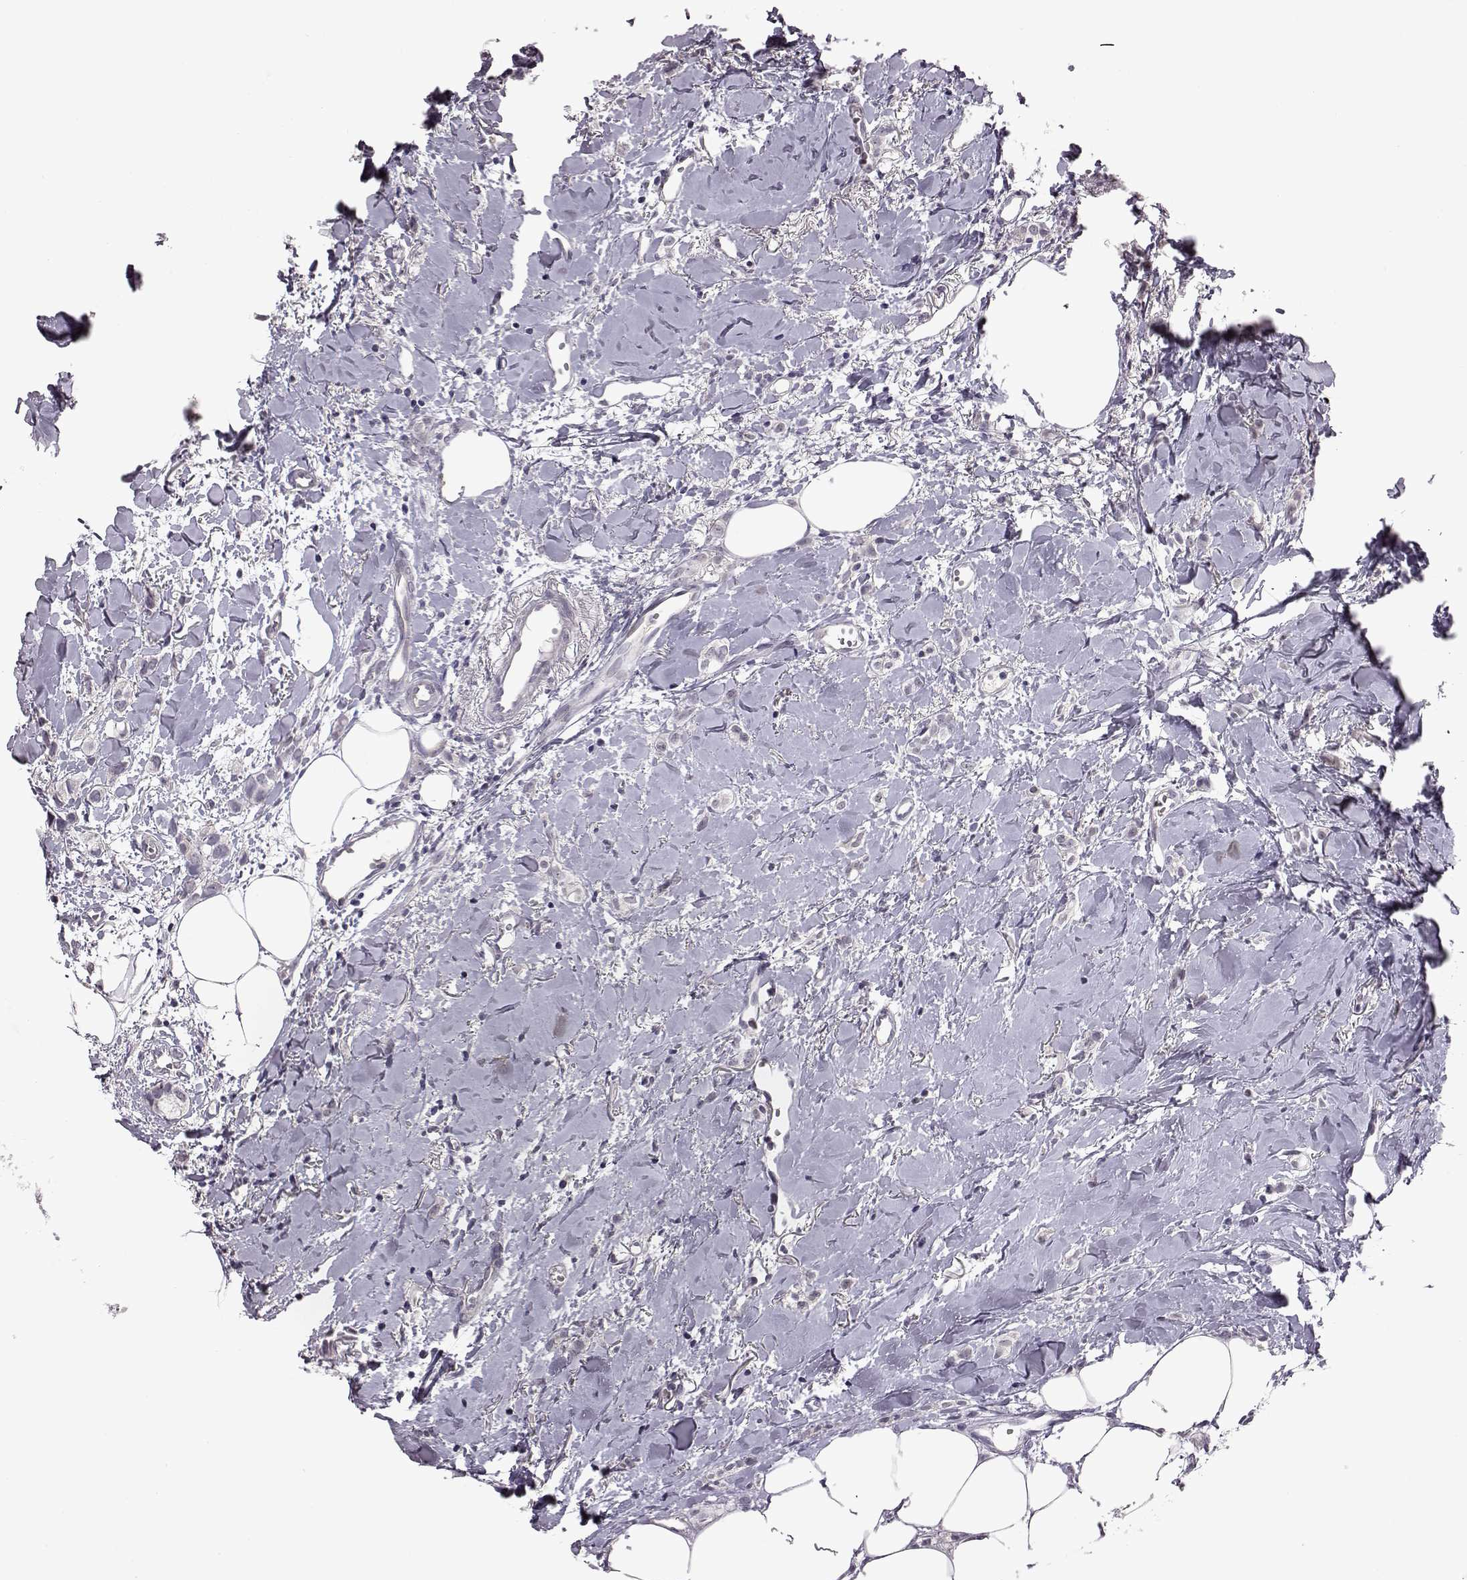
{"staining": {"intensity": "negative", "quantity": "none", "location": "none"}, "tissue": "breast cancer", "cell_type": "Tumor cells", "image_type": "cancer", "snomed": [{"axis": "morphology", "description": "Duct carcinoma"}, {"axis": "topography", "description": "Breast"}], "caption": "Protein analysis of intraductal carcinoma (breast) shows no significant staining in tumor cells.", "gene": "C10orf62", "patient": {"sex": "female", "age": 85}}